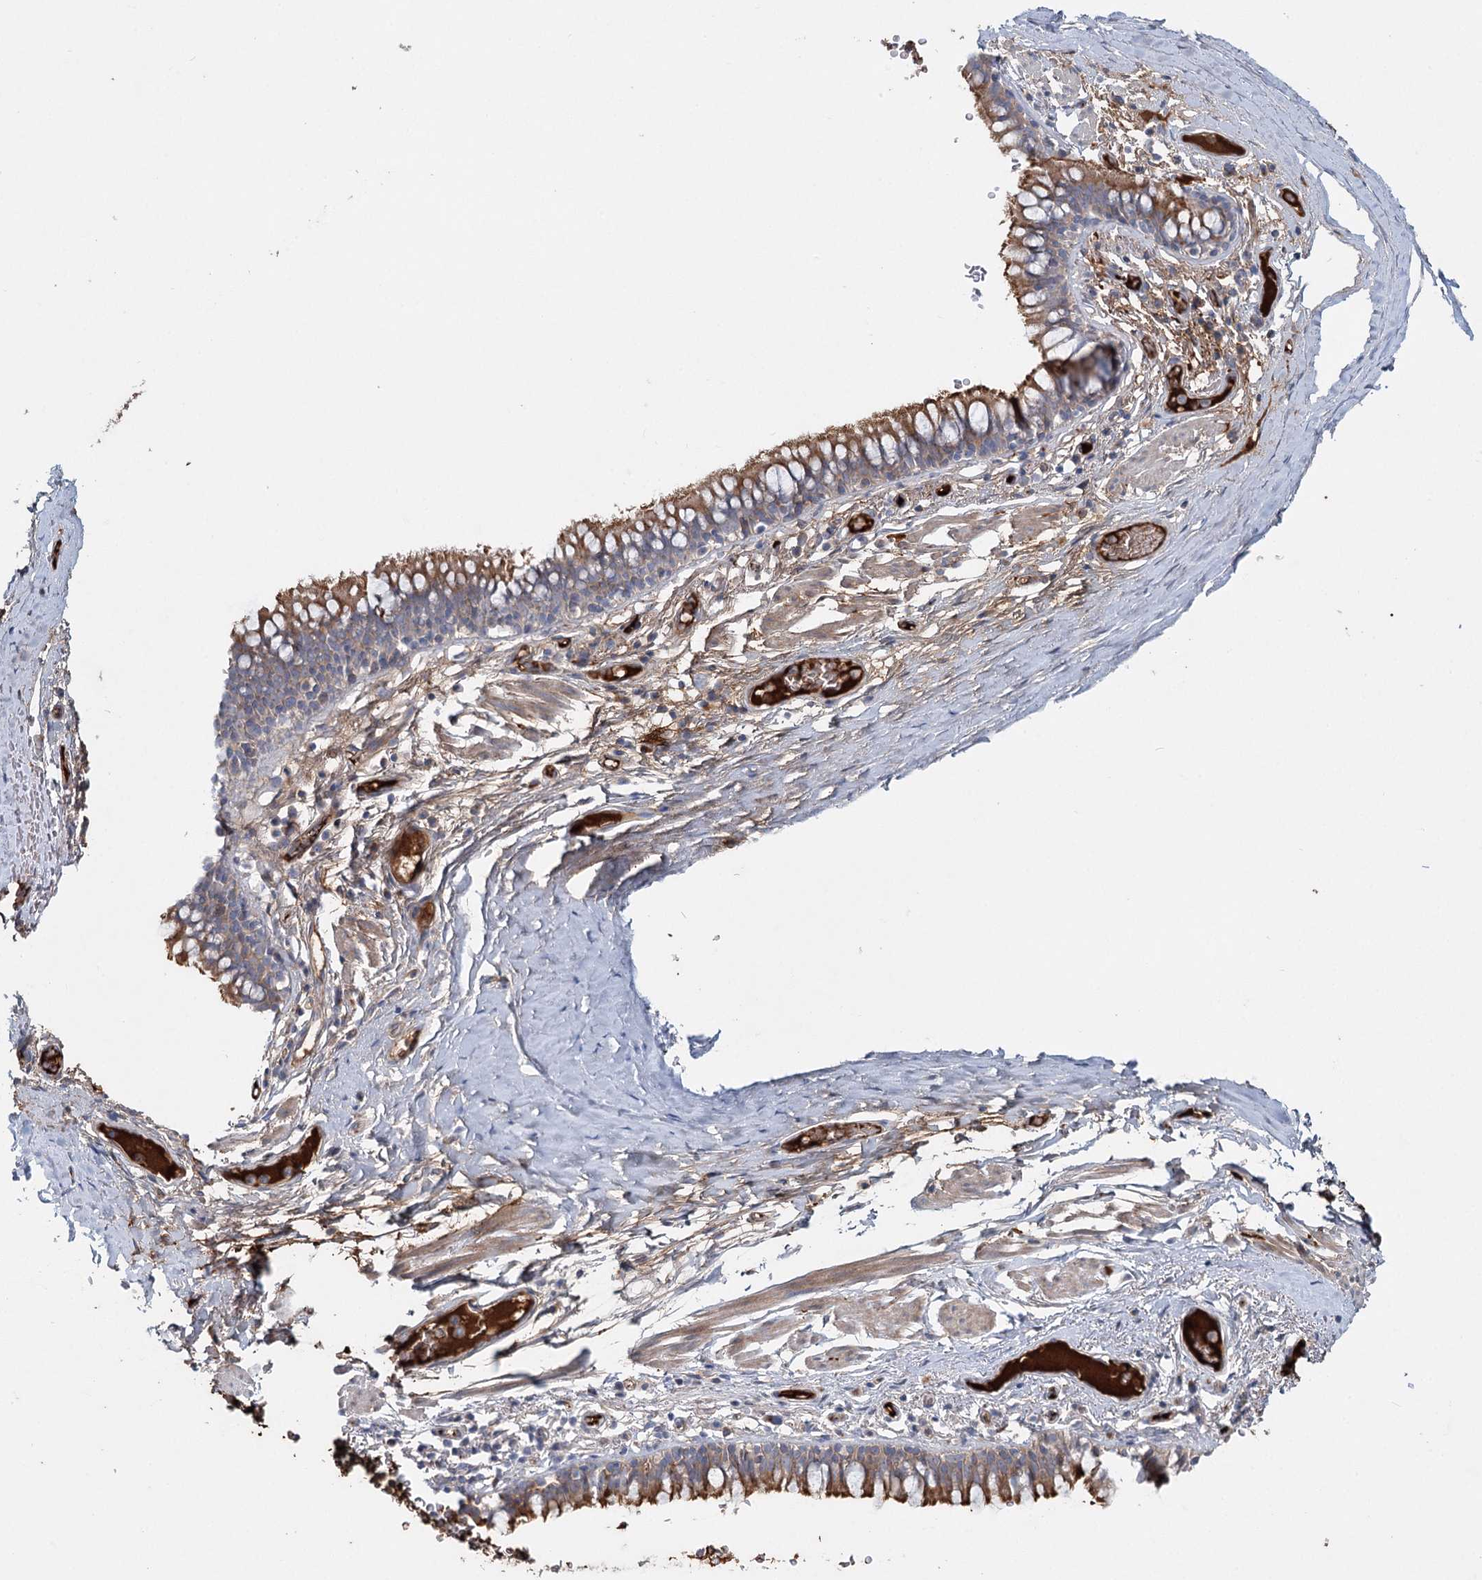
{"staining": {"intensity": "moderate", "quantity": ">75%", "location": "cytoplasmic/membranous"}, "tissue": "bronchus", "cell_type": "Respiratory epithelial cells", "image_type": "normal", "snomed": [{"axis": "morphology", "description": "Normal tissue, NOS"}, {"axis": "topography", "description": "Cartilage tissue"}, {"axis": "topography", "description": "Bronchus"}], "caption": "About >75% of respiratory epithelial cells in unremarkable human bronchus demonstrate moderate cytoplasmic/membranous protein staining as visualized by brown immunohistochemical staining.", "gene": "ALKBH8", "patient": {"sex": "female", "age": 36}}